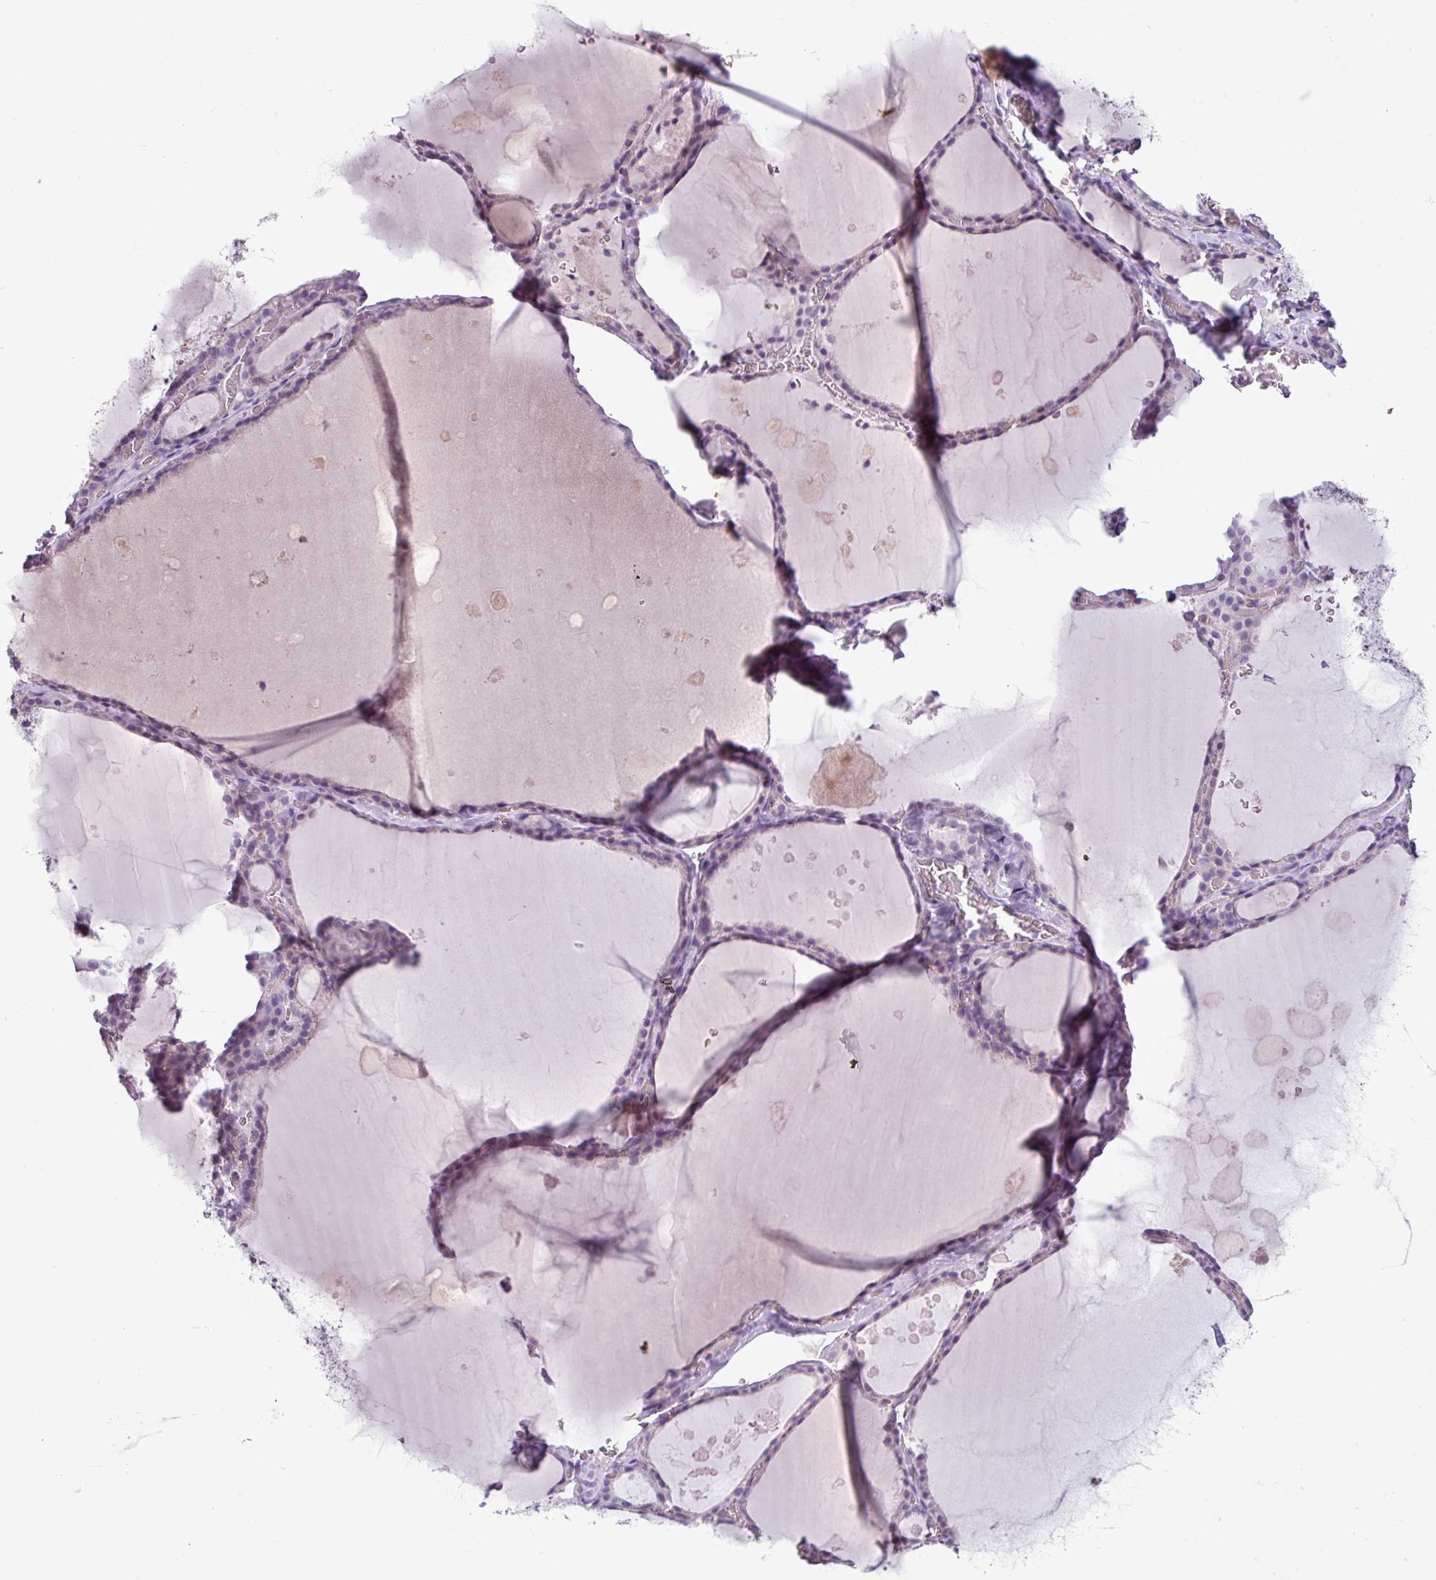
{"staining": {"intensity": "negative", "quantity": "none", "location": "none"}, "tissue": "thyroid gland", "cell_type": "Glandular cells", "image_type": "normal", "snomed": [{"axis": "morphology", "description": "Normal tissue, NOS"}, {"axis": "topography", "description": "Thyroid gland"}], "caption": "The micrograph displays no significant positivity in glandular cells of thyroid gland.", "gene": "C9orf24", "patient": {"sex": "male", "age": 56}}